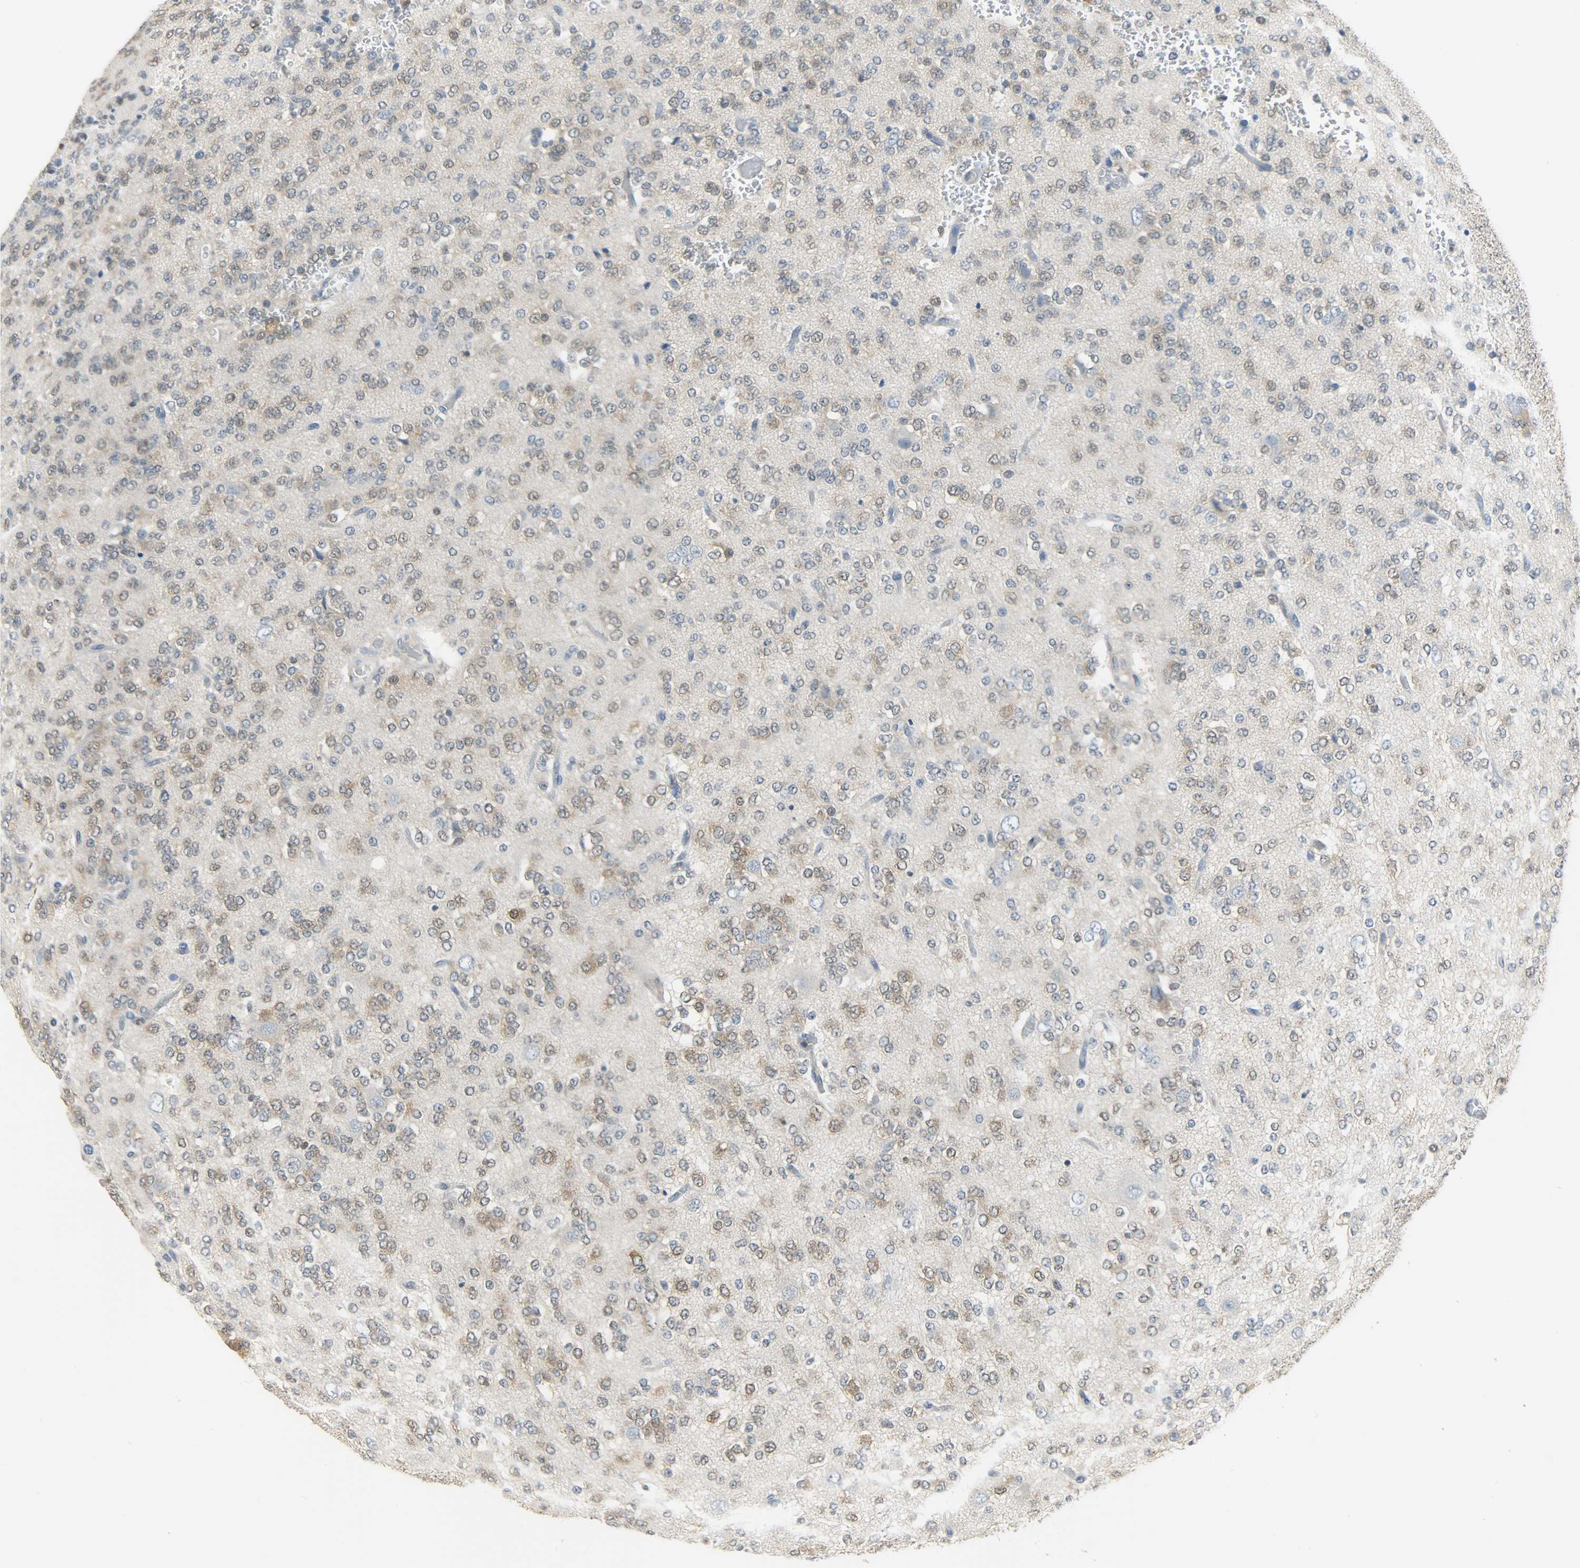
{"staining": {"intensity": "moderate", "quantity": ">75%", "location": "cytoplasmic/membranous,nuclear"}, "tissue": "glioma", "cell_type": "Tumor cells", "image_type": "cancer", "snomed": [{"axis": "morphology", "description": "Glioma, malignant, Low grade"}, {"axis": "topography", "description": "Brain"}], "caption": "A micrograph of glioma stained for a protein exhibits moderate cytoplasmic/membranous and nuclear brown staining in tumor cells. (Brightfield microscopy of DAB IHC at high magnification).", "gene": "EIF4EBP1", "patient": {"sex": "male", "age": 38}}